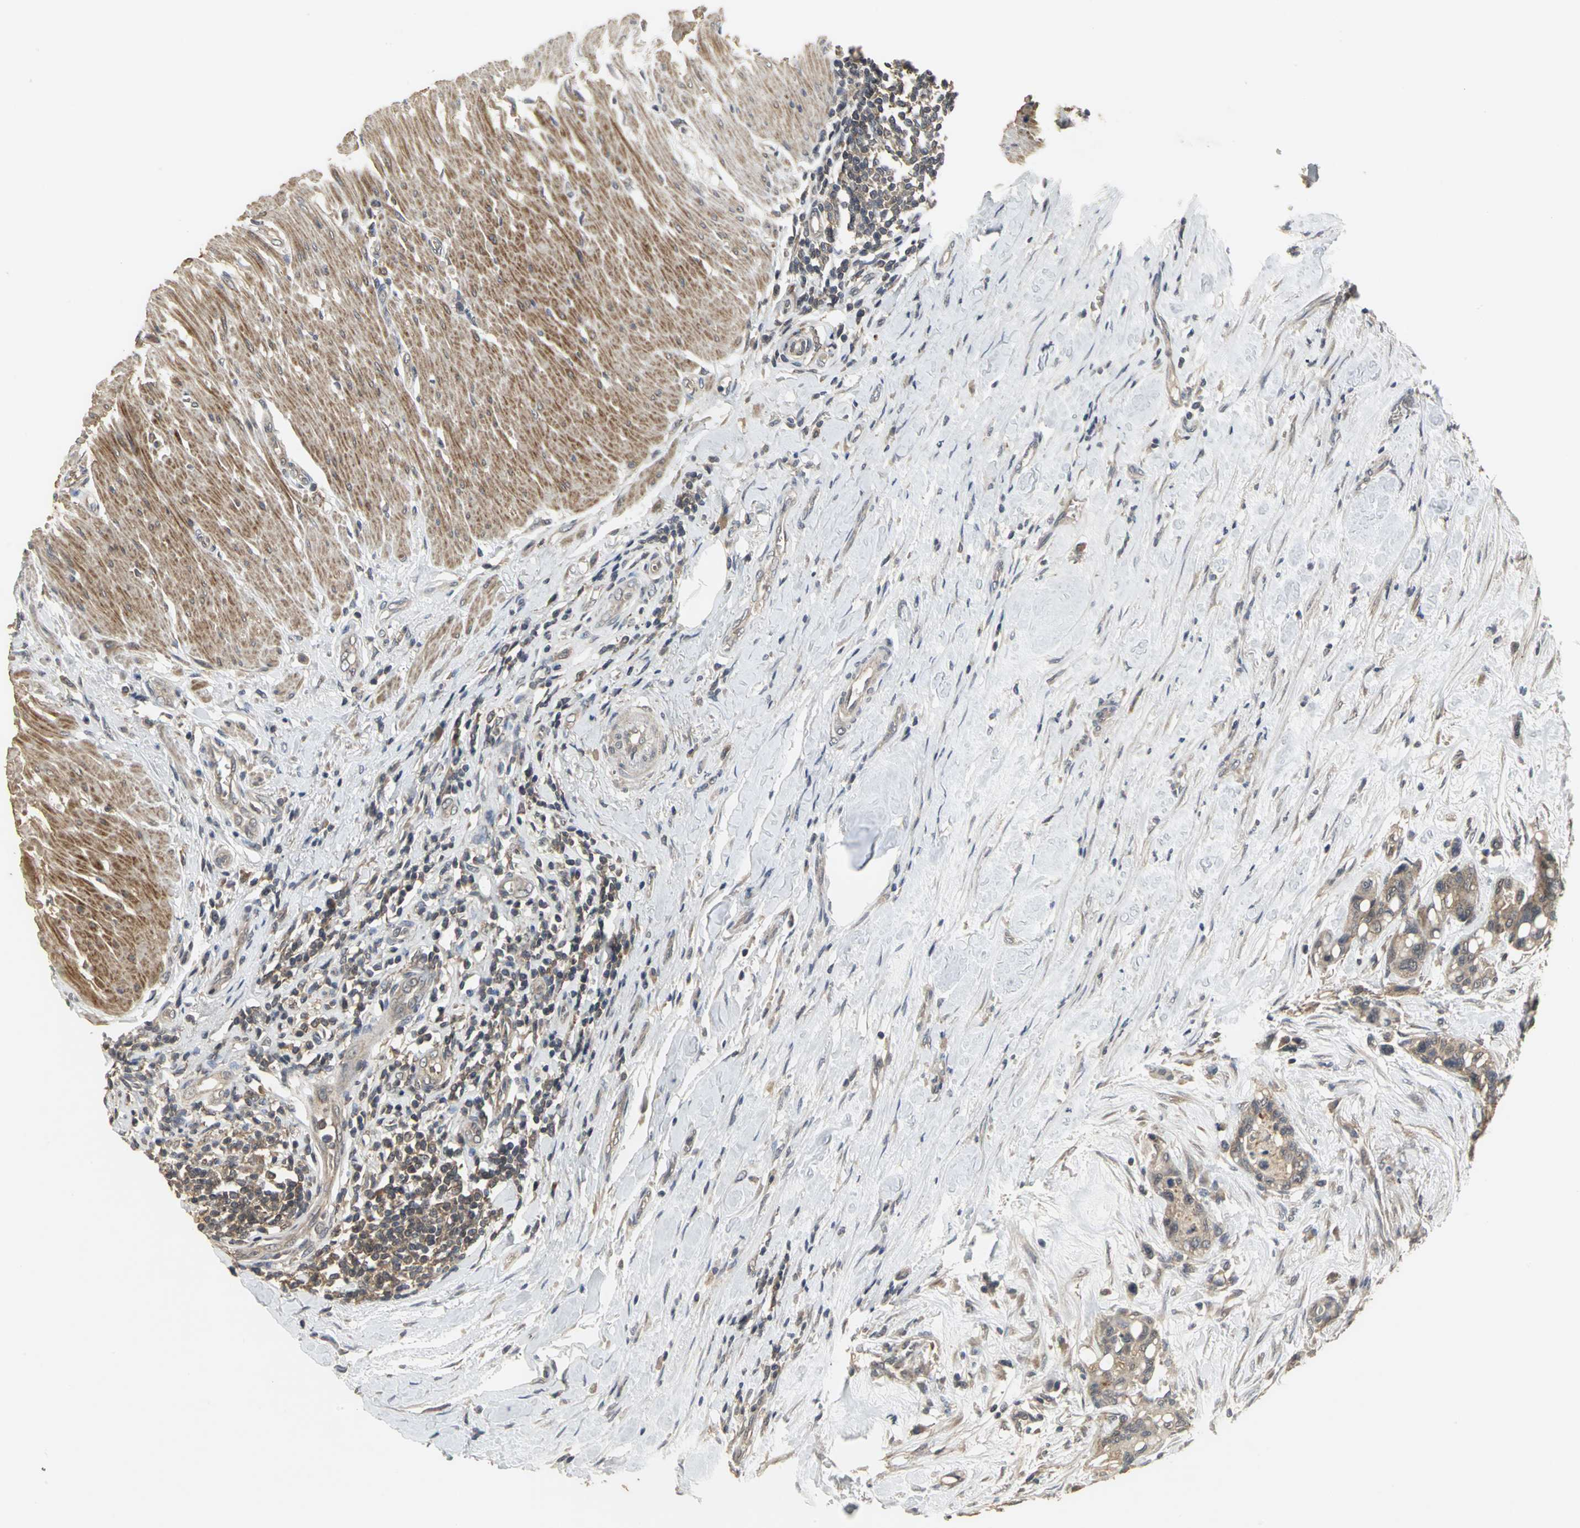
{"staining": {"intensity": "weak", "quantity": ">75%", "location": "cytoplasmic/membranous"}, "tissue": "colorectal cancer", "cell_type": "Tumor cells", "image_type": "cancer", "snomed": [{"axis": "morphology", "description": "Adenocarcinoma, NOS"}, {"axis": "topography", "description": "Colon"}], "caption": "Immunohistochemical staining of human colorectal cancer (adenocarcinoma) displays low levels of weak cytoplasmic/membranous expression in approximately >75% of tumor cells.", "gene": "KEAP1", "patient": {"sex": "male", "age": 82}}